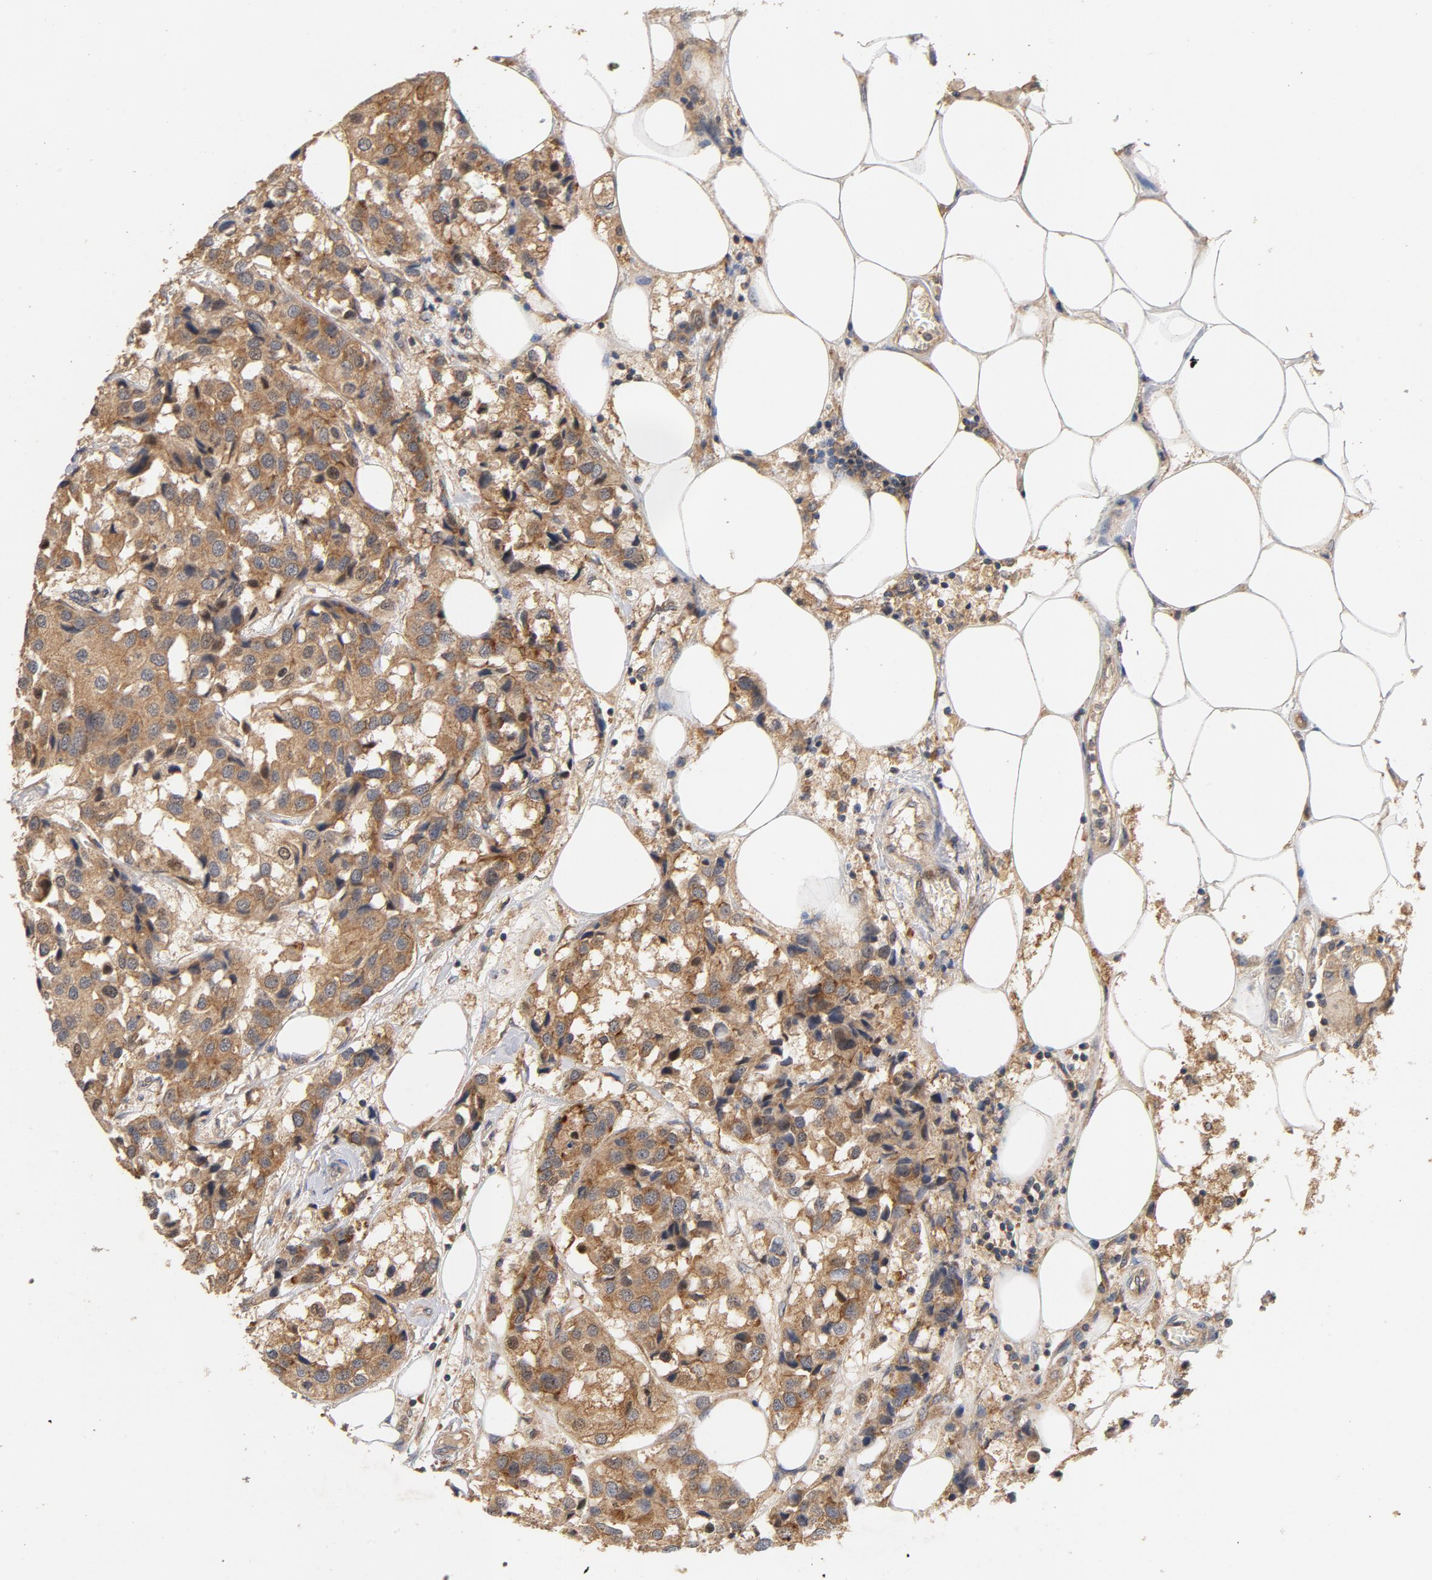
{"staining": {"intensity": "moderate", "quantity": ">75%", "location": "cytoplasmic/membranous"}, "tissue": "breast cancer", "cell_type": "Tumor cells", "image_type": "cancer", "snomed": [{"axis": "morphology", "description": "Duct carcinoma"}, {"axis": "topography", "description": "Breast"}], "caption": "Moderate cytoplasmic/membranous protein positivity is identified in approximately >75% of tumor cells in infiltrating ductal carcinoma (breast).", "gene": "DDX6", "patient": {"sex": "female", "age": 80}}